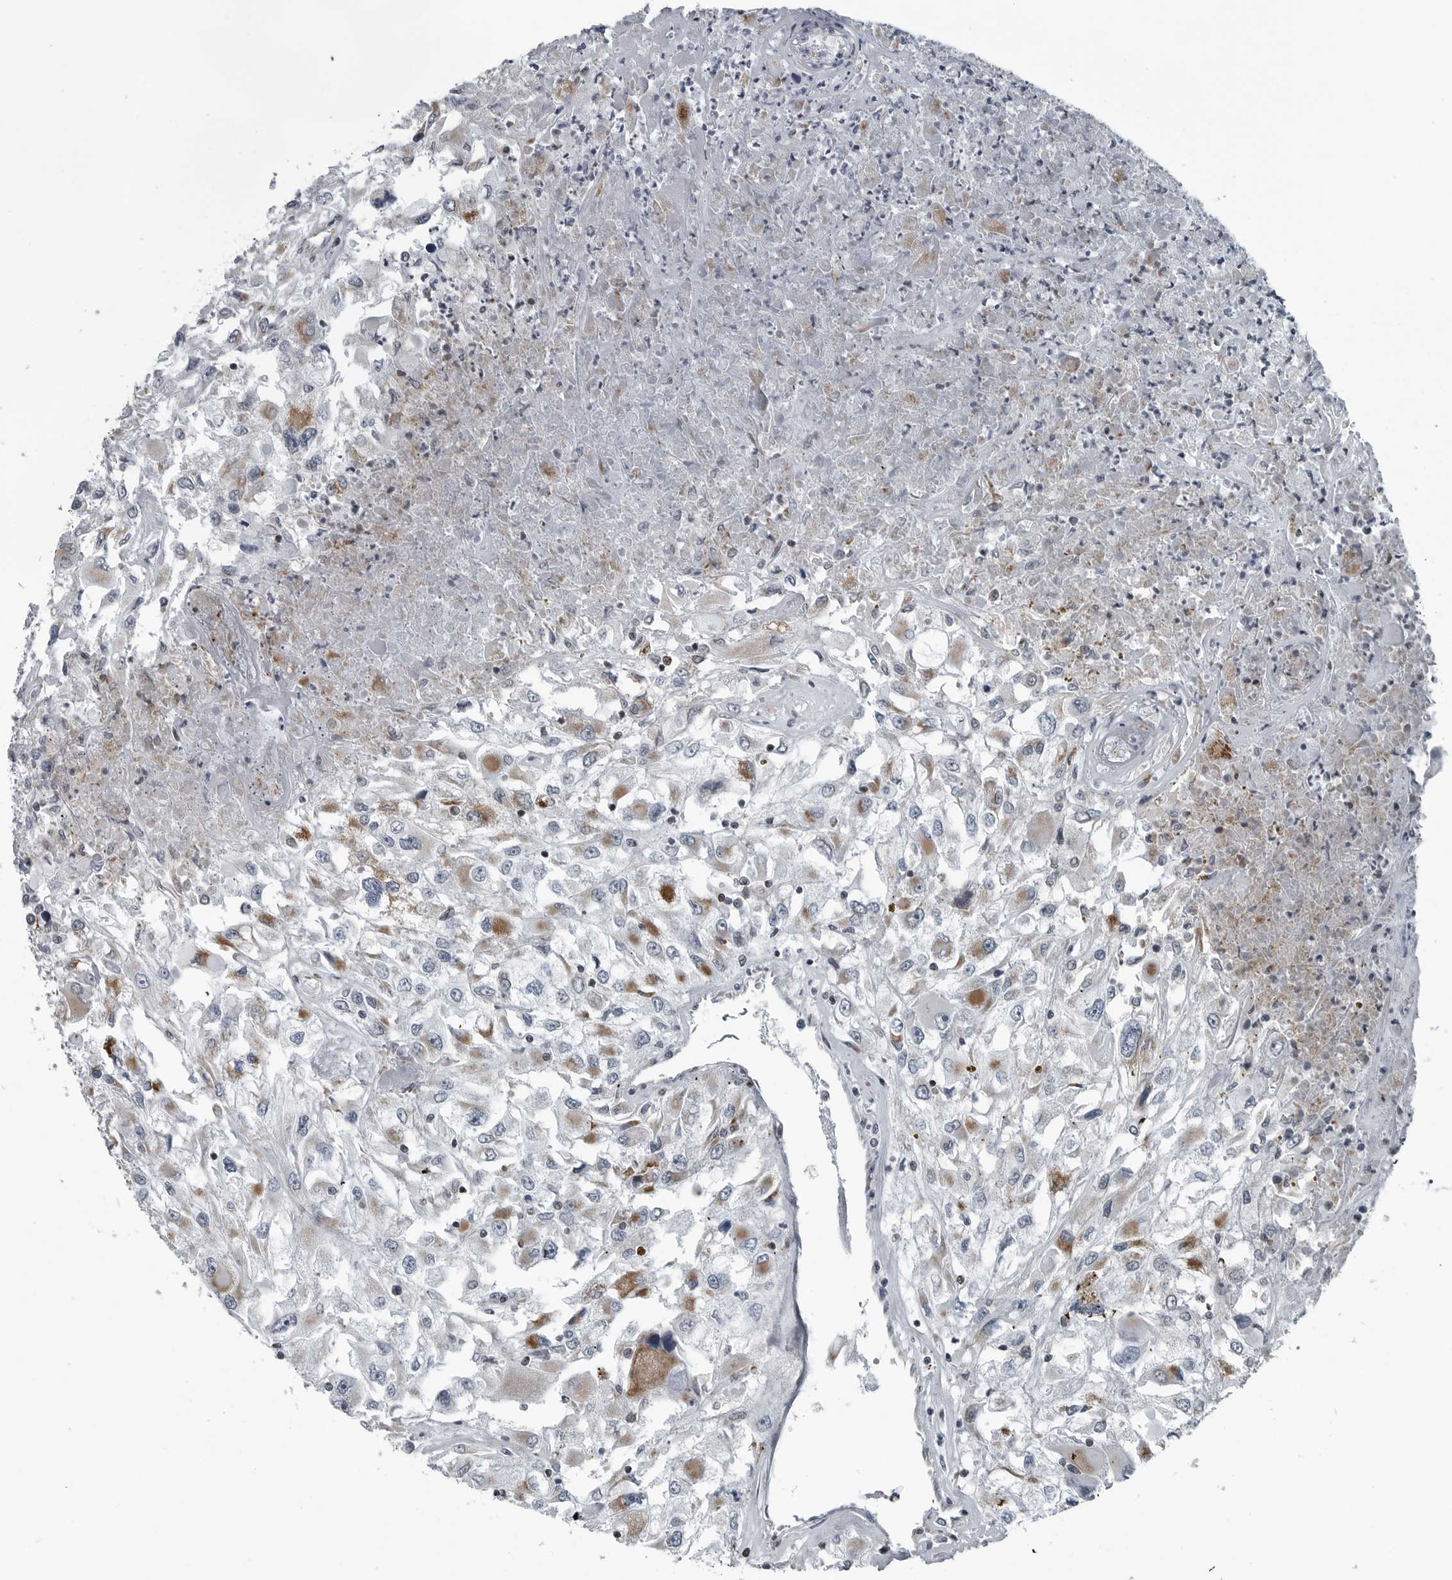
{"staining": {"intensity": "moderate", "quantity": "<25%", "location": "cytoplasmic/membranous"}, "tissue": "renal cancer", "cell_type": "Tumor cells", "image_type": "cancer", "snomed": [{"axis": "morphology", "description": "Adenocarcinoma, NOS"}, {"axis": "topography", "description": "Kidney"}], "caption": "Human renal cancer (adenocarcinoma) stained for a protein (brown) reveals moderate cytoplasmic/membranous positive positivity in approximately <25% of tumor cells.", "gene": "GAK", "patient": {"sex": "female", "age": 52}}